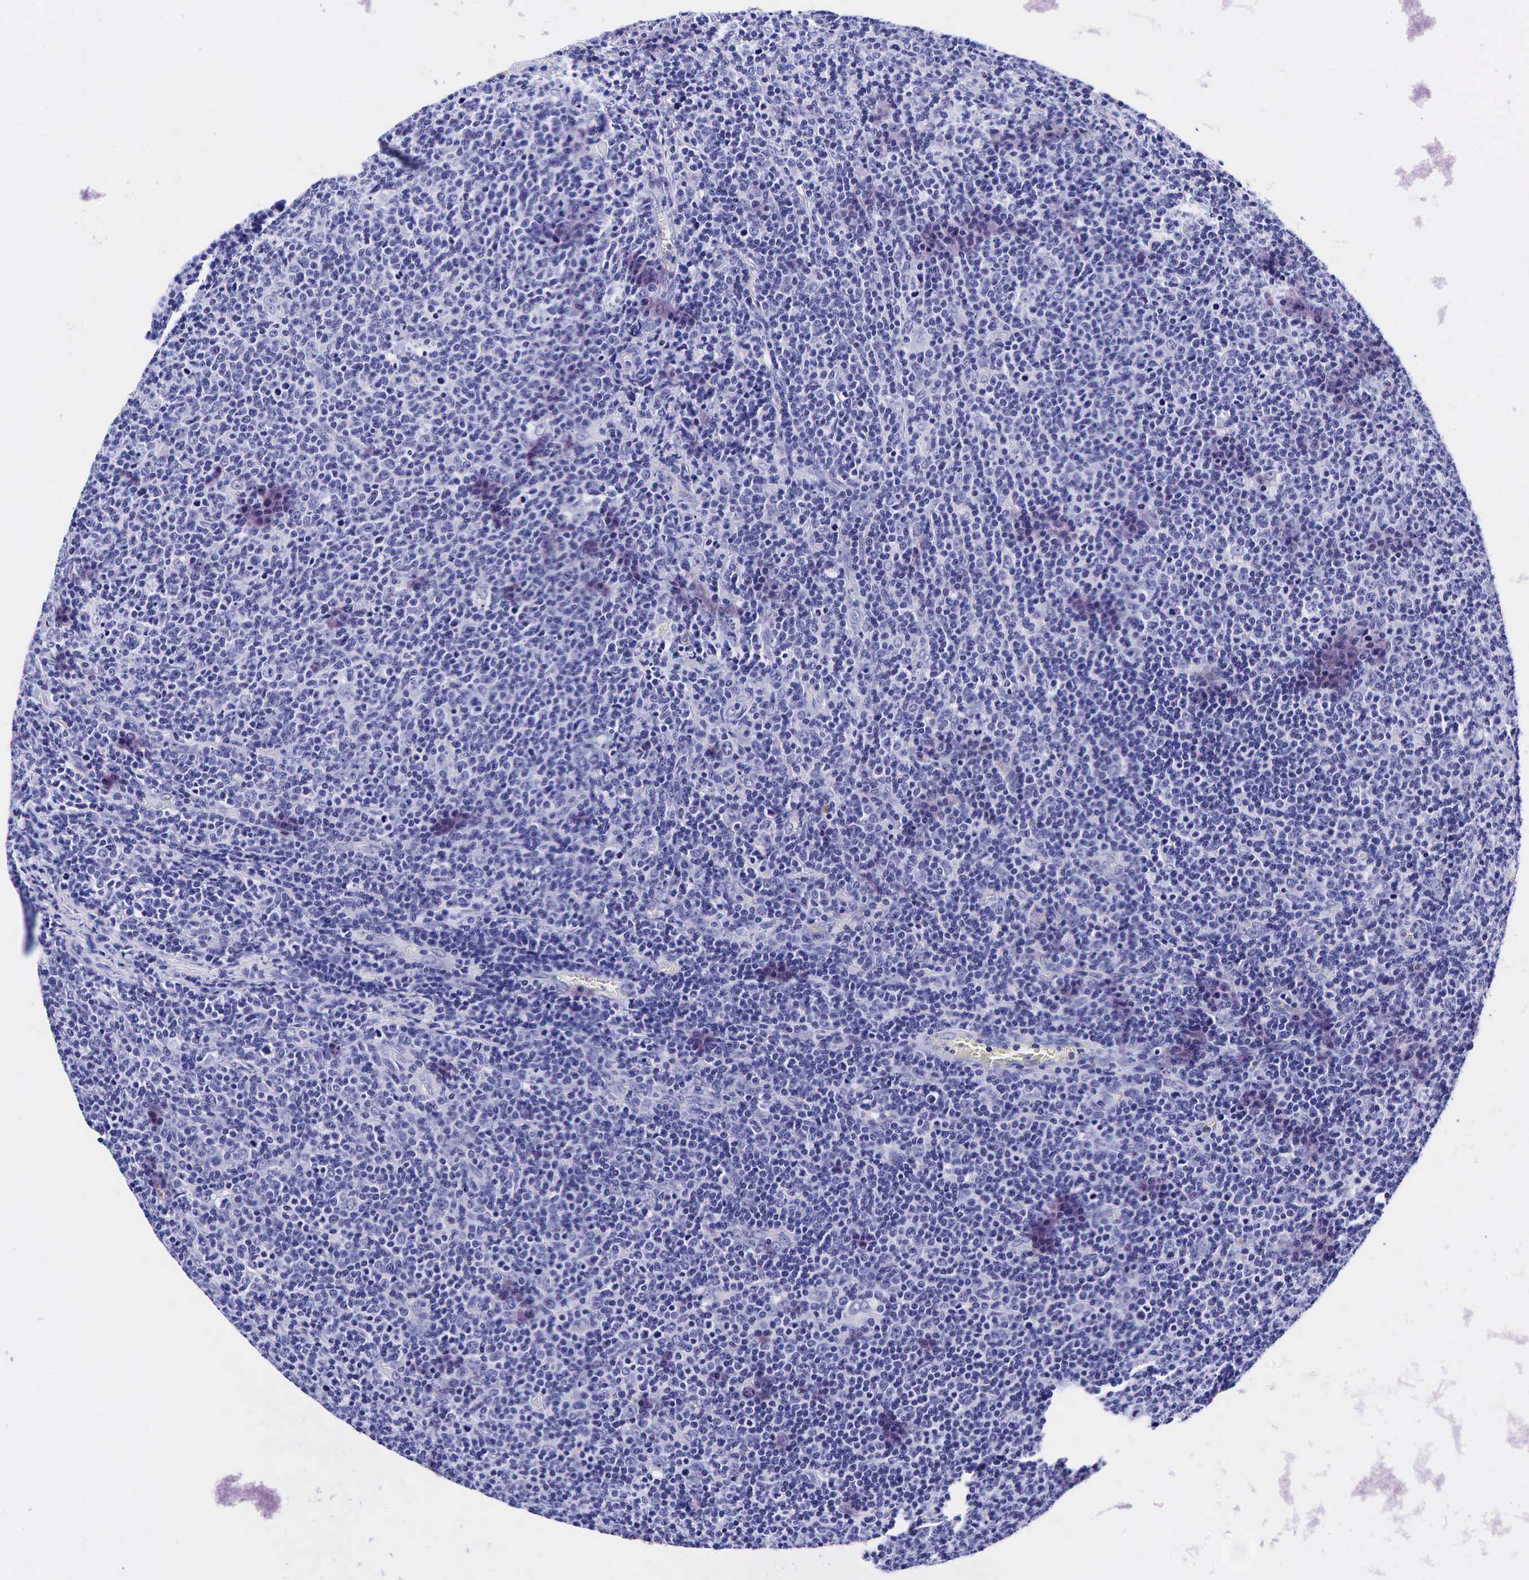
{"staining": {"intensity": "negative", "quantity": "none", "location": "none"}, "tissue": "lymphoma", "cell_type": "Tumor cells", "image_type": "cancer", "snomed": [{"axis": "morphology", "description": "Malignant lymphoma, non-Hodgkin's type, Low grade"}, {"axis": "topography", "description": "Lymph node"}], "caption": "Lymphoma was stained to show a protein in brown. There is no significant staining in tumor cells.", "gene": "GCG", "patient": {"sex": "male", "age": 74}}